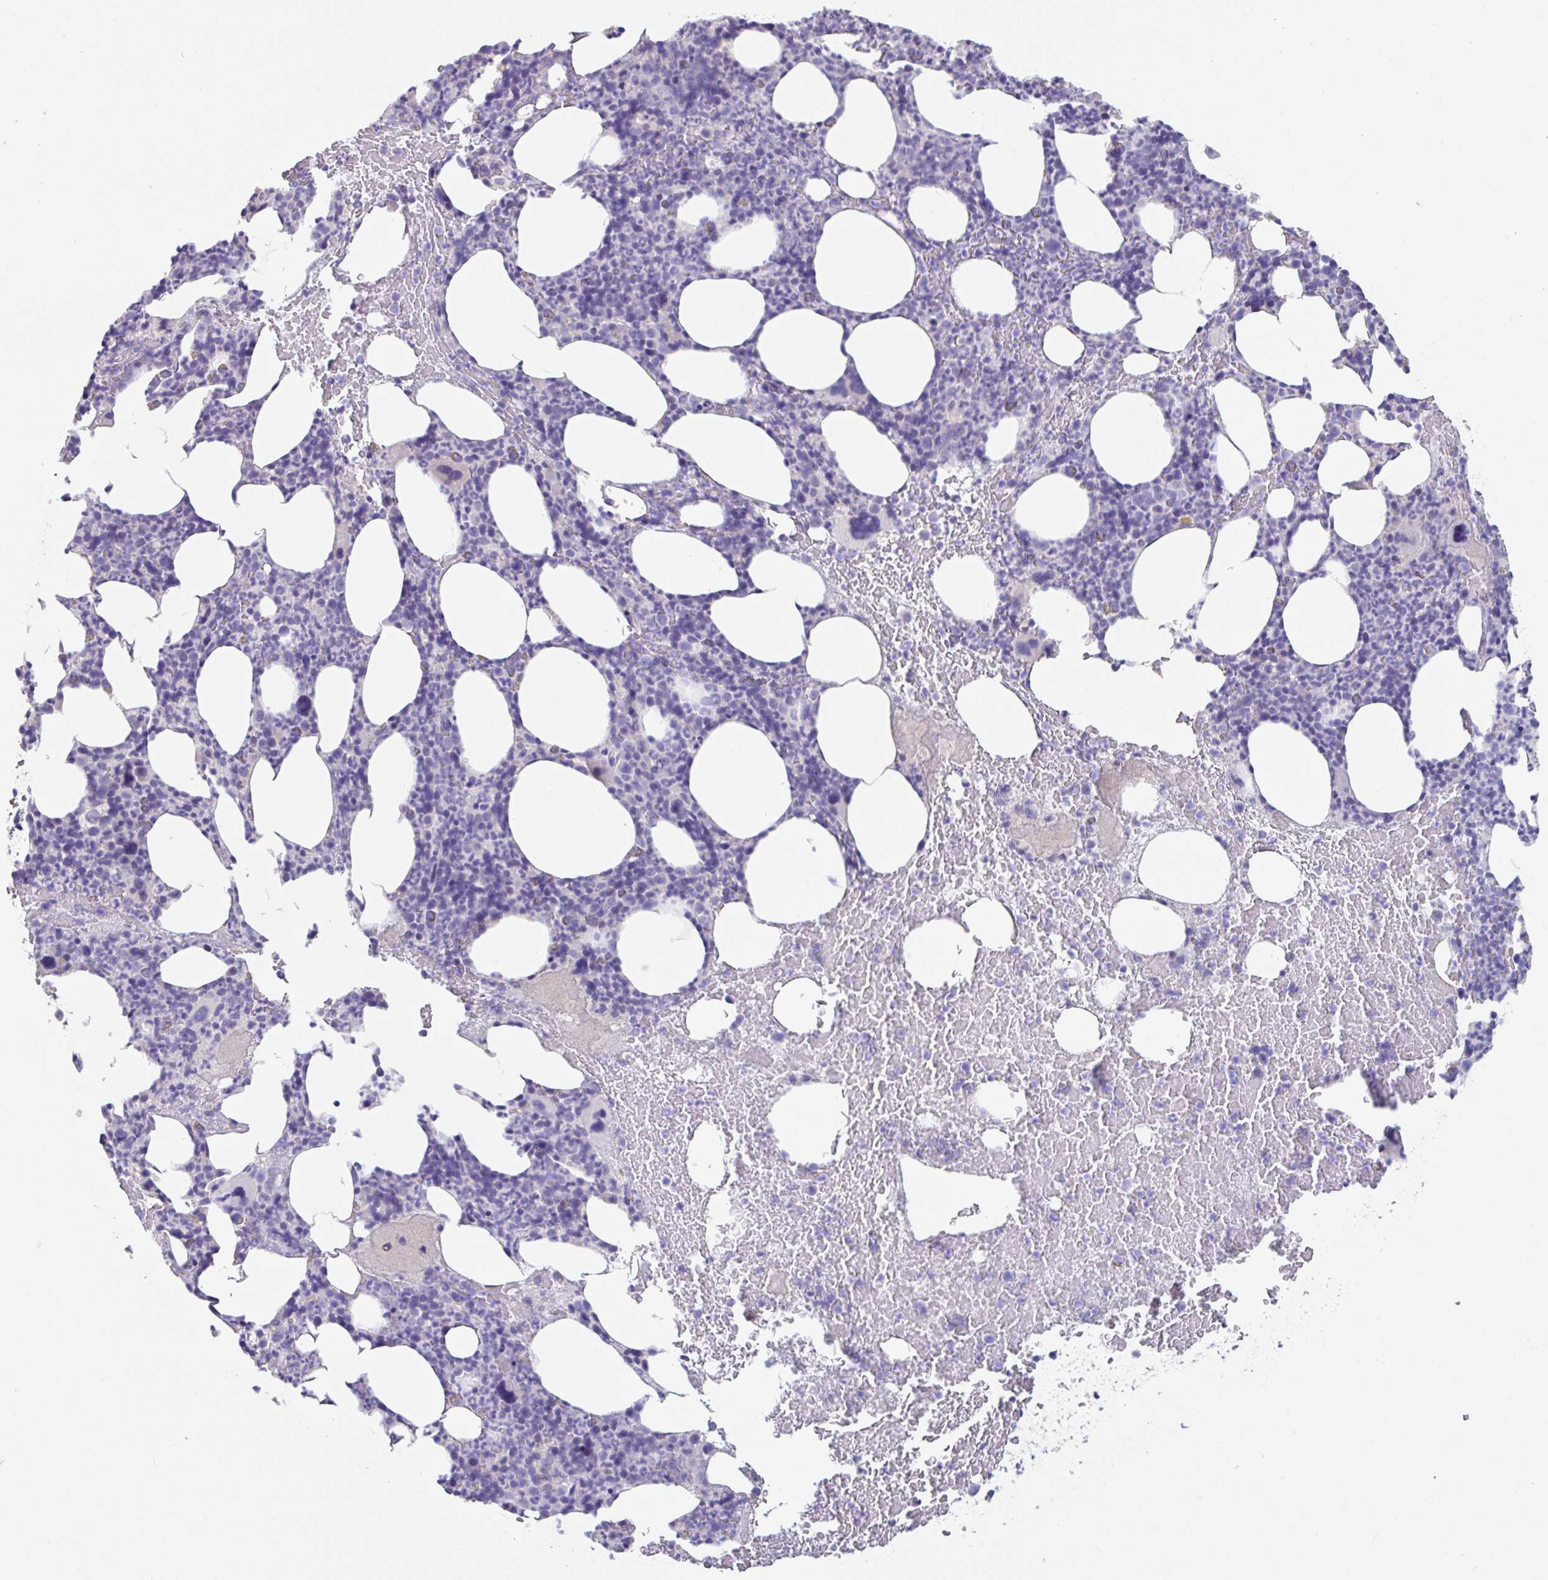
{"staining": {"intensity": "negative", "quantity": "none", "location": "none"}, "tissue": "bone marrow", "cell_type": "Hematopoietic cells", "image_type": "normal", "snomed": [{"axis": "morphology", "description": "Normal tissue, NOS"}, {"axis": "topography", "description": "Bone marrow"}], "caption": "High magnification brightfield microscopy of unremarkable bone marrow stained with DAB (3,3'-diaminobenzidine) (brown) and counterstained with hematoxylin (blue): hematopoietic cells show no significant expression.", "gene": "SLC44A4", "patient": {"sex": "female", "age": 59}}